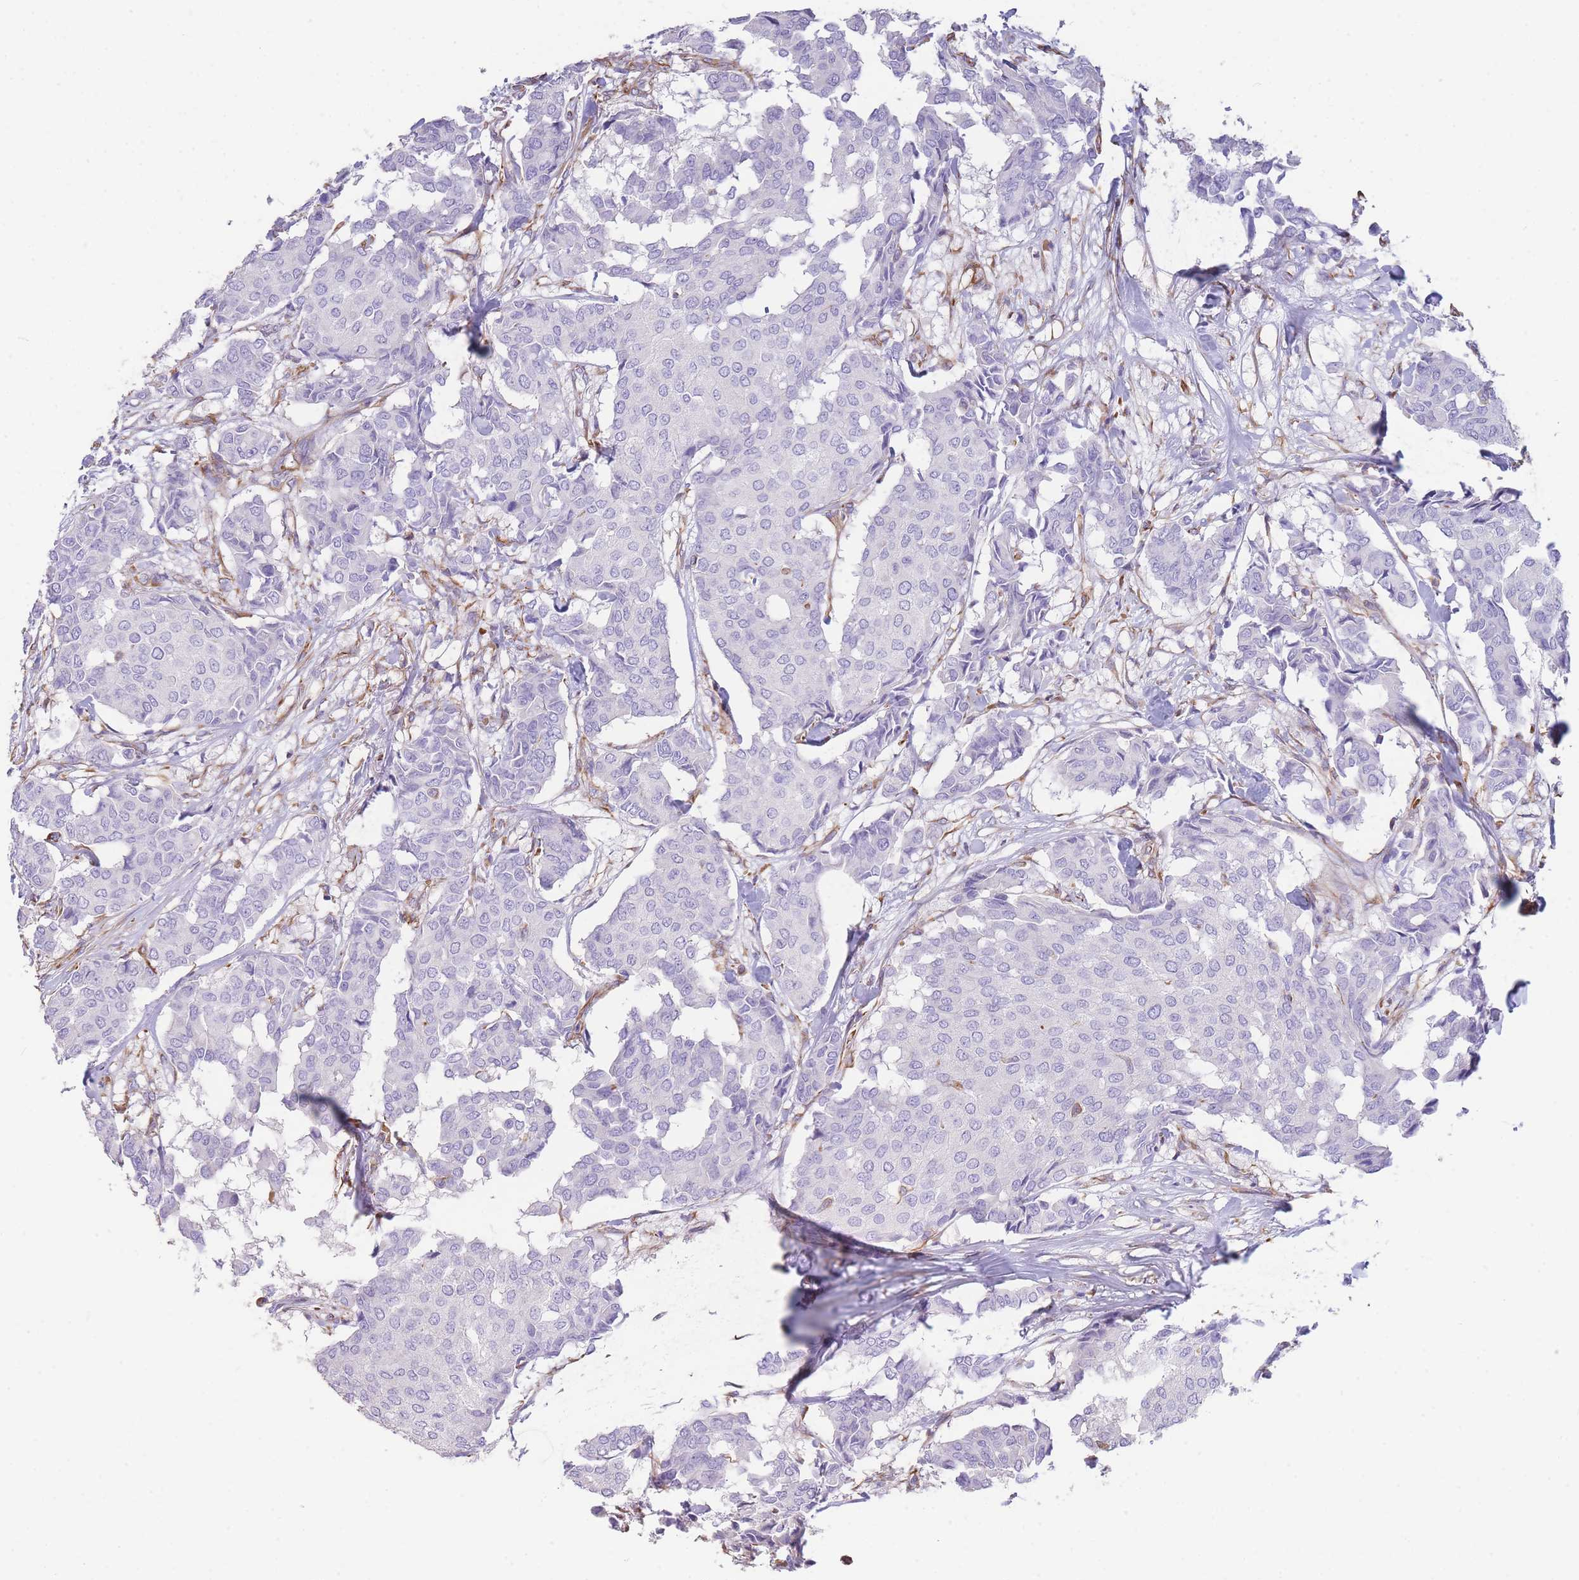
{"staining": {"intensity": "negative", "quantity": "none", "location": "none"}, "tissue": "breast cancer", "cell_type": "Tumor cells", "image_type": "cancer", "snomed": [{"axis": "morphology", "description": "Duct carcinoma"}, {"axis": "topography", "description": "Breast"}], "caption": "High magnification brightfield microscopy of intraductal carcinoma (breast) stained with DAB (brown) and counterstained with hematoxylin (blue): tumor cells show no significant staining.", "gene": "ANKRD53", "patient": {"sex": "female", "age": 75}}